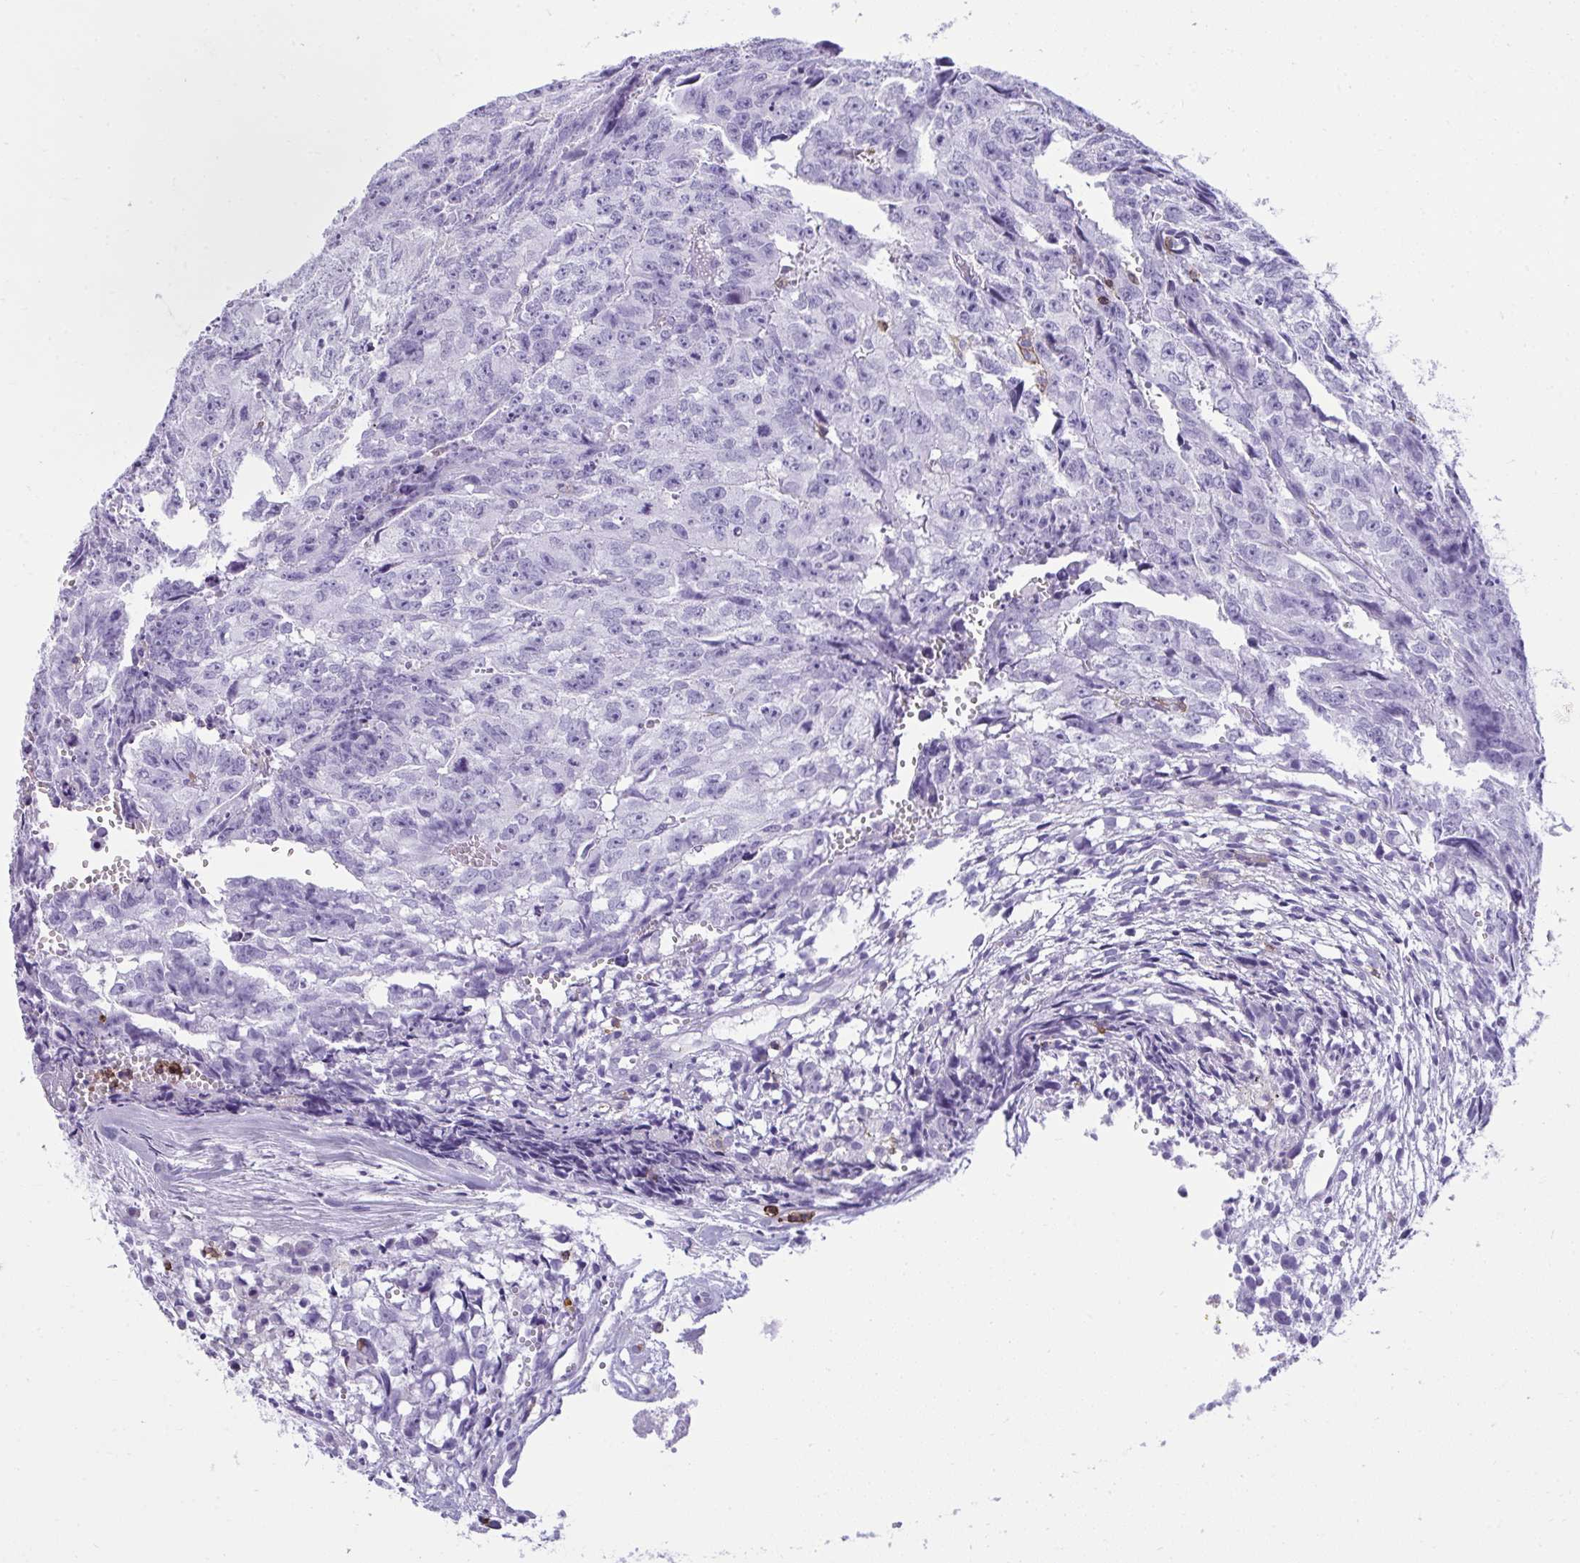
{"staining": {"intensity": "negative", "quantity": "none", "location": "none"}, "tissue": "testis cancer", "cell_type": "Tumor cells", "image_type": "cancer", "snomed": [{"axis": "morphology", "description": "Carcinoma, Embryonal, NOS"}, {"axis": "morphology", "description": "Teratoma, malignant, NOS"}, {"axis": "topography", "description": "Testis"}], "caption": "Immunohistochemistry (IHC) micrograph of neoplastic tissue: testis cancer (embryonal carcinoma) stained with DAB displays no significant protein positivity in tumor cells.", "gene": "SPN", "patient": {"sex": "male", "age": 24}}